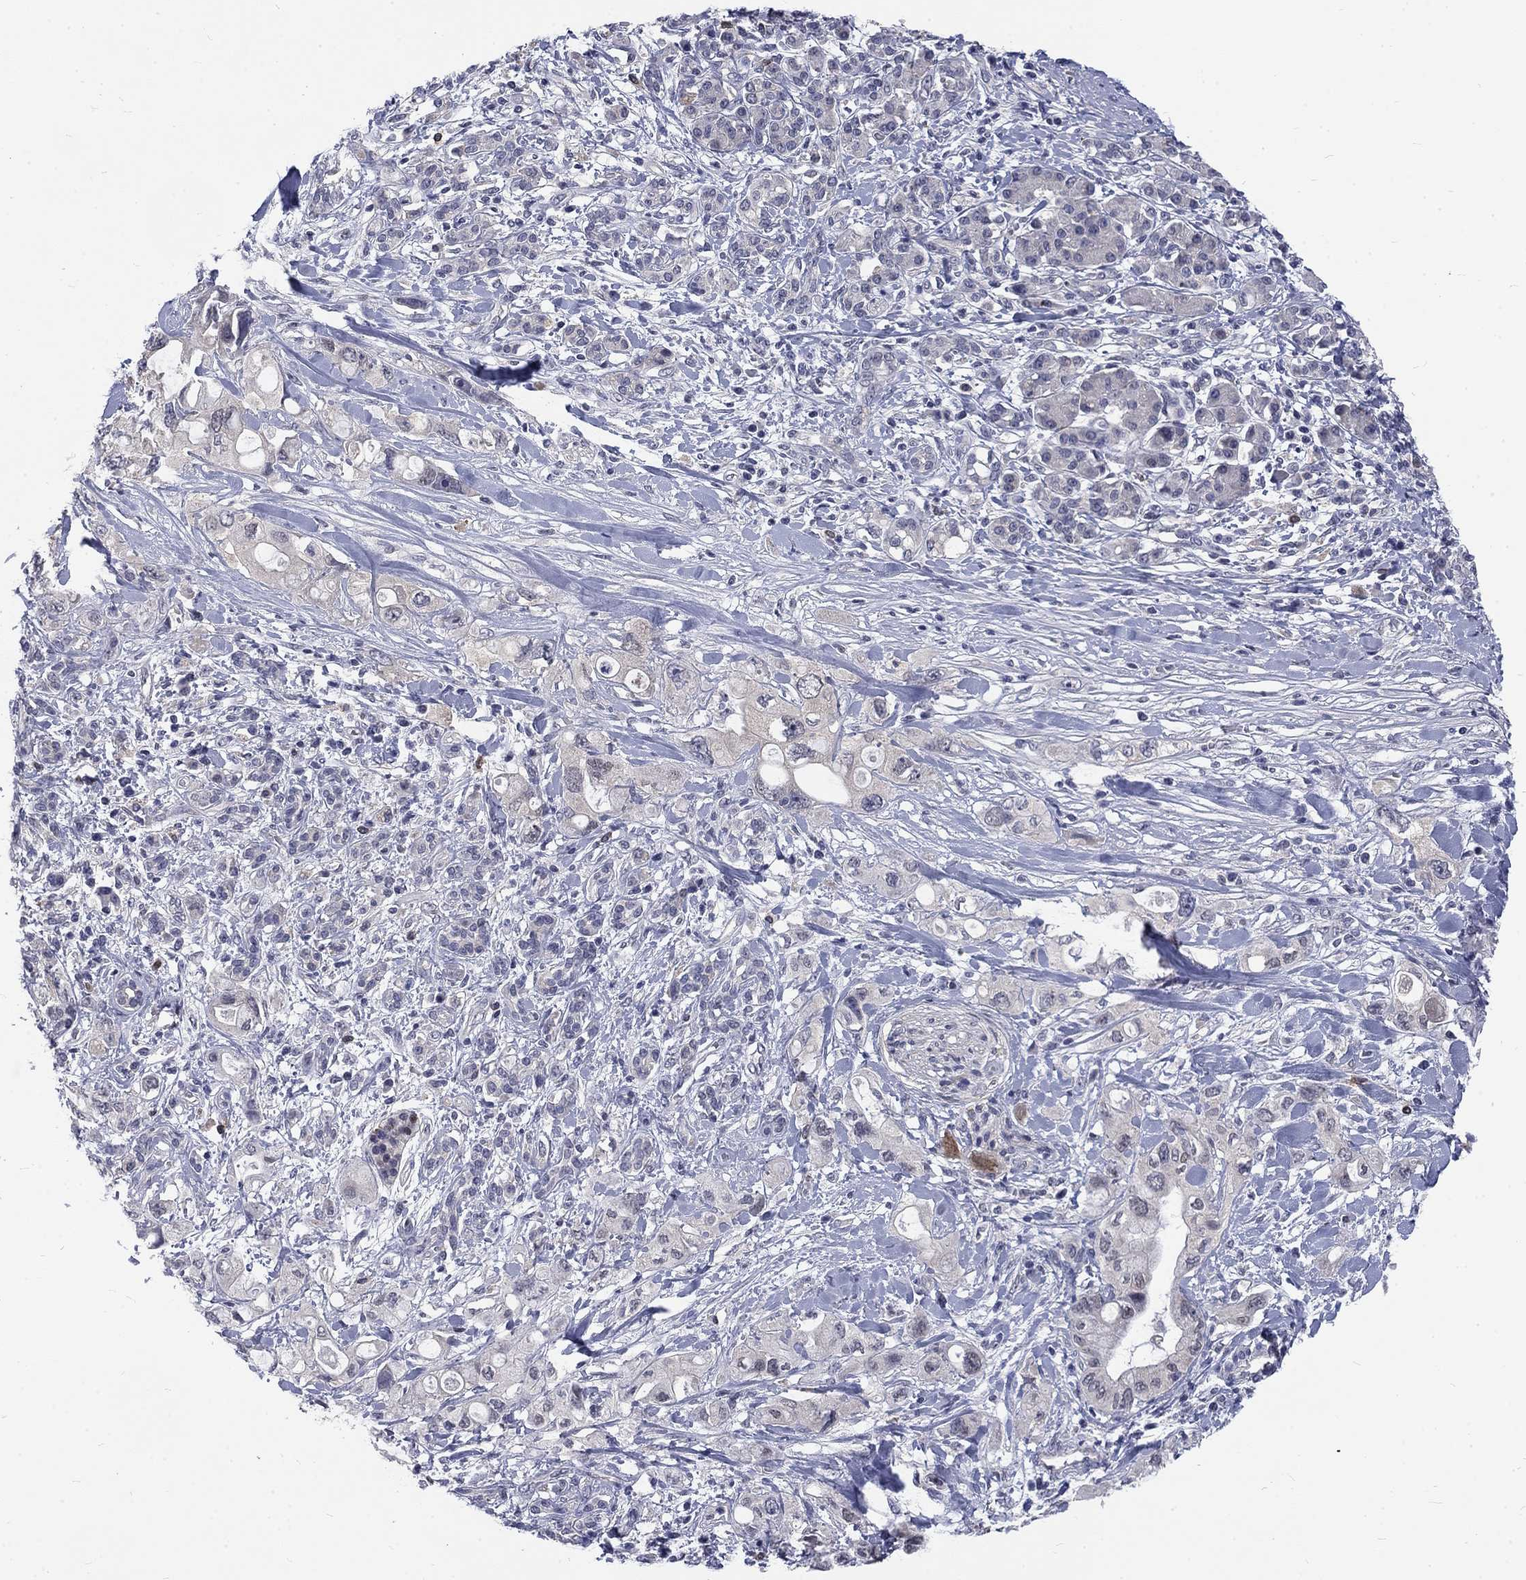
{"staining": {"intensity": "negative", "quantity": "none", "location": "none"}, "tissue": "pancreatic cancer", "cell_type": "Tumor cells", "image_type": "cancer", "snomed": [{"axis": "morphology", "description": "Adenocarcinoma, NOS"}, {"axis": "topography", "description": "Pancreas"}], "caption": "Immunohistochemistry (IHC) photomicrograph of adenocarcinoma (pancreatic) stained for a protein (brown), which displays no staining in tumor cells.", "gene": "PHKA1", "patient": {"sex": "female", "age": 56}}